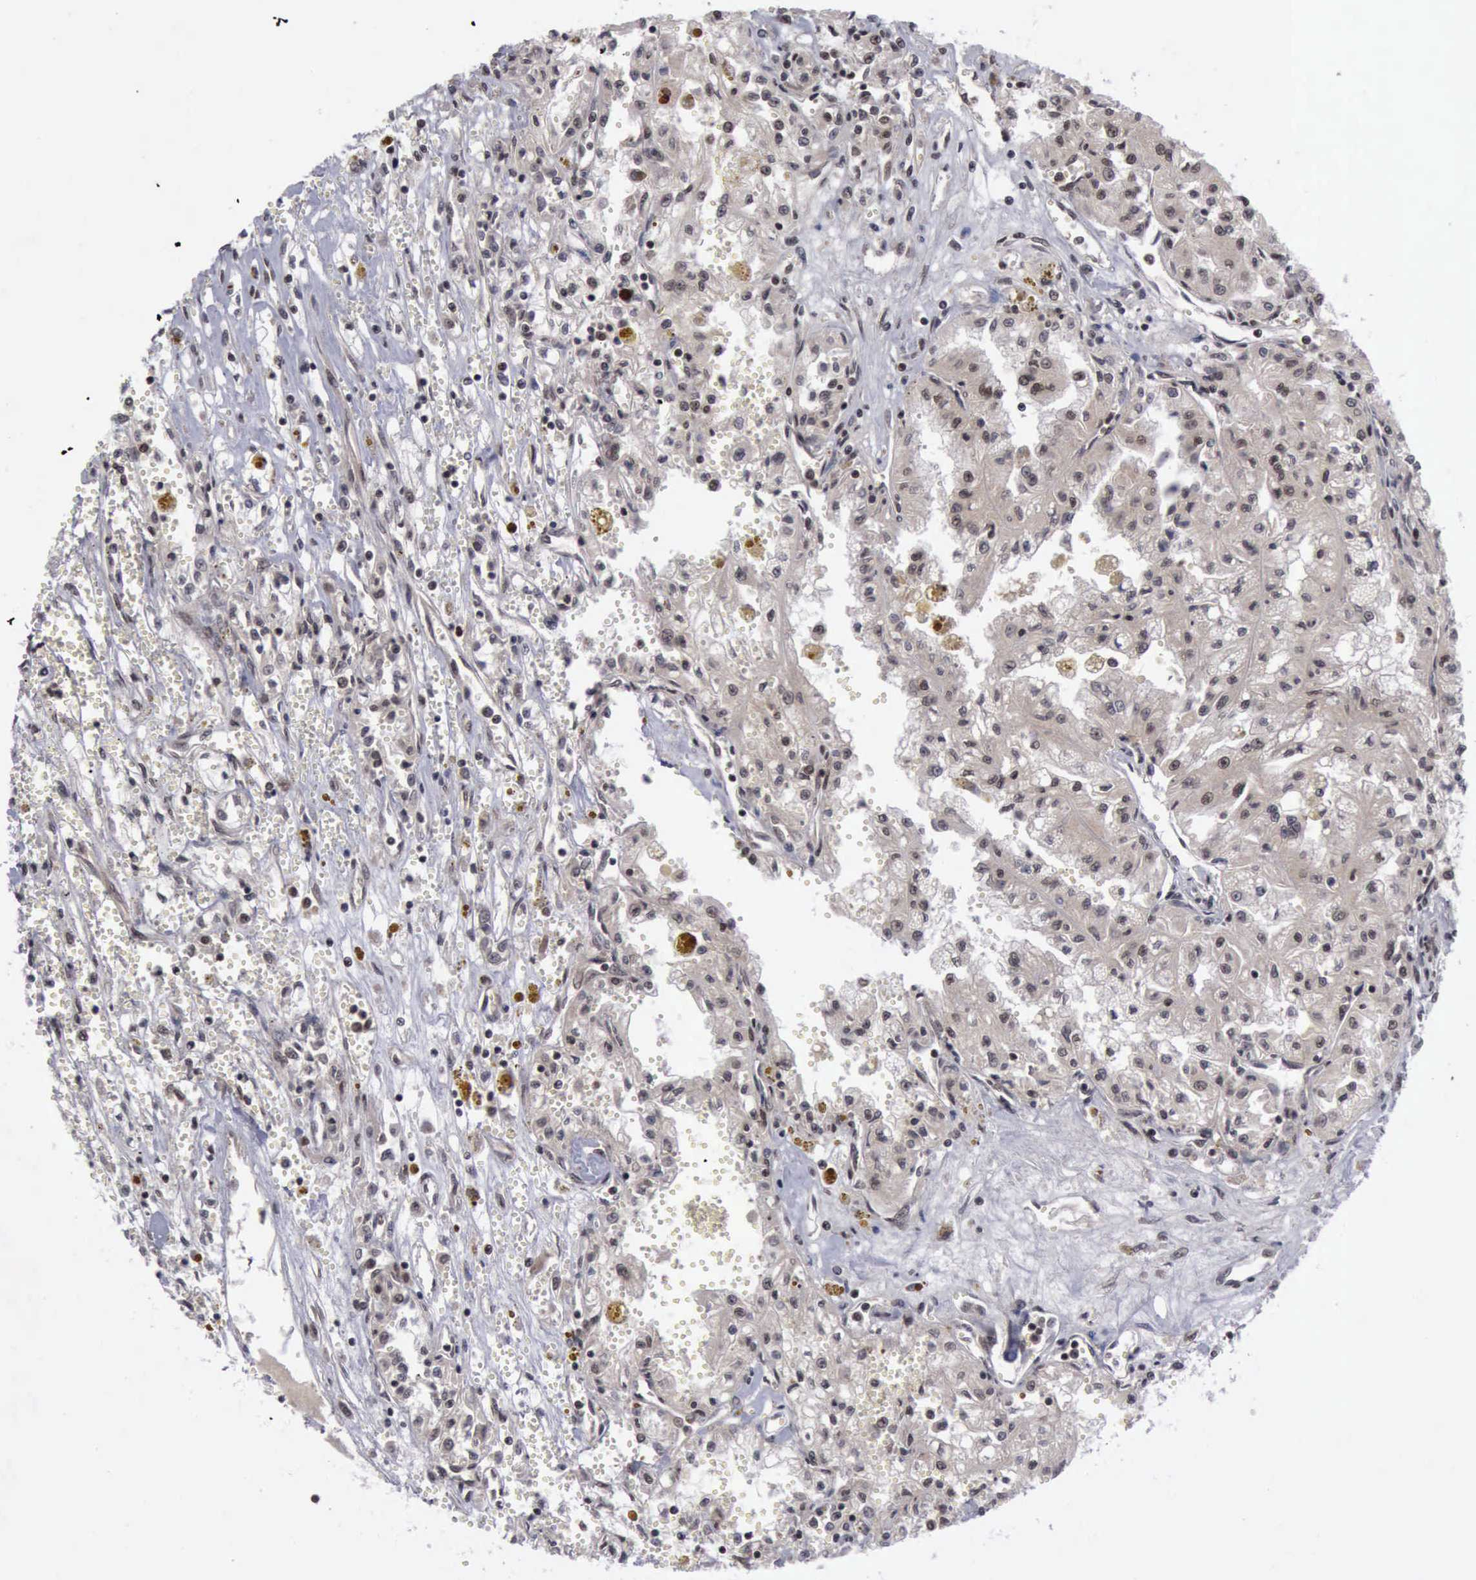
{"staining": {"intensity": "moderate", "quantity": ">75%", "location": "cytoplasmic/membranous,nuclear"}, "tissue": "renal cancer", "cell_type": "Tumor cells", "image_type": "cancer", "snomed": [{"axis": "morphology", "description": "Adenocarcinoma, NOS"}, {"axis": "topography", "description": "Kidney"}], "caption": "Immunohistochemistry (IHC) of adenocarcinoma (renal) shows medium levels of moderate cytoplasmic/membranous and nuclear staining in approximately >75% of tumor cells.", "gene": "ATM", "patient": {"sex": "male", "age": 78}}